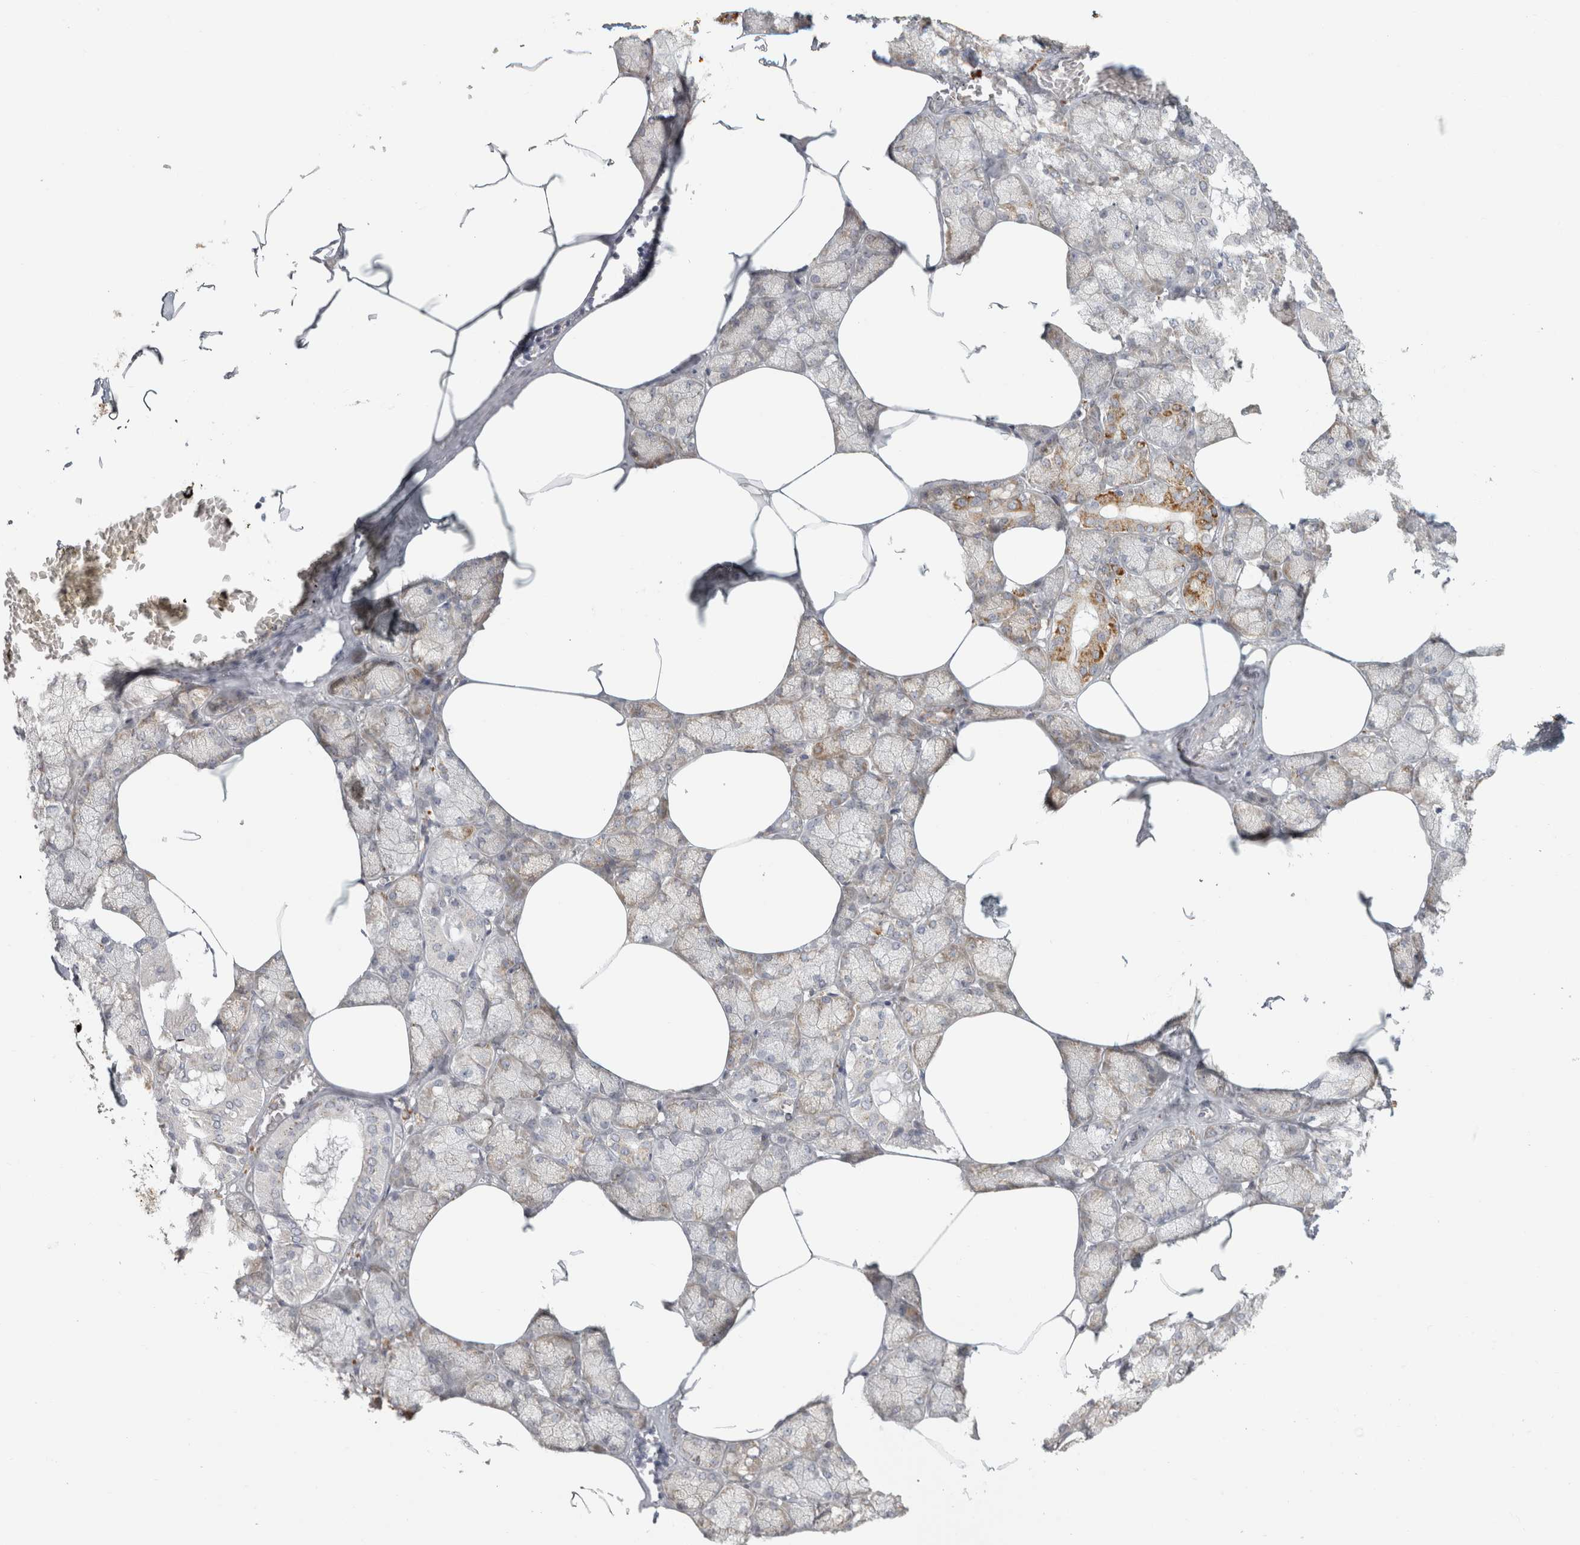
{"staining": {"intensity": "moderate", "quantity": "25%-75%", "location": "cytoplasmic/membranous"}, "tissue": "salivary gland", "cell_type": "Glandular cells", "image_type": "normal", "snomed": [{"axis": "morphology", "description": "Normal tissue, NOS"}, {"axis": "topography", "description": "Salivary gland"}], "caption": "Protein analysis of benign salivary gland shows moderate cytoplasmic/membranous positivity in about 25%-75% of glandular cells.", "gene": "OSTN", "patient": {"sex": "male", "age": 62}}